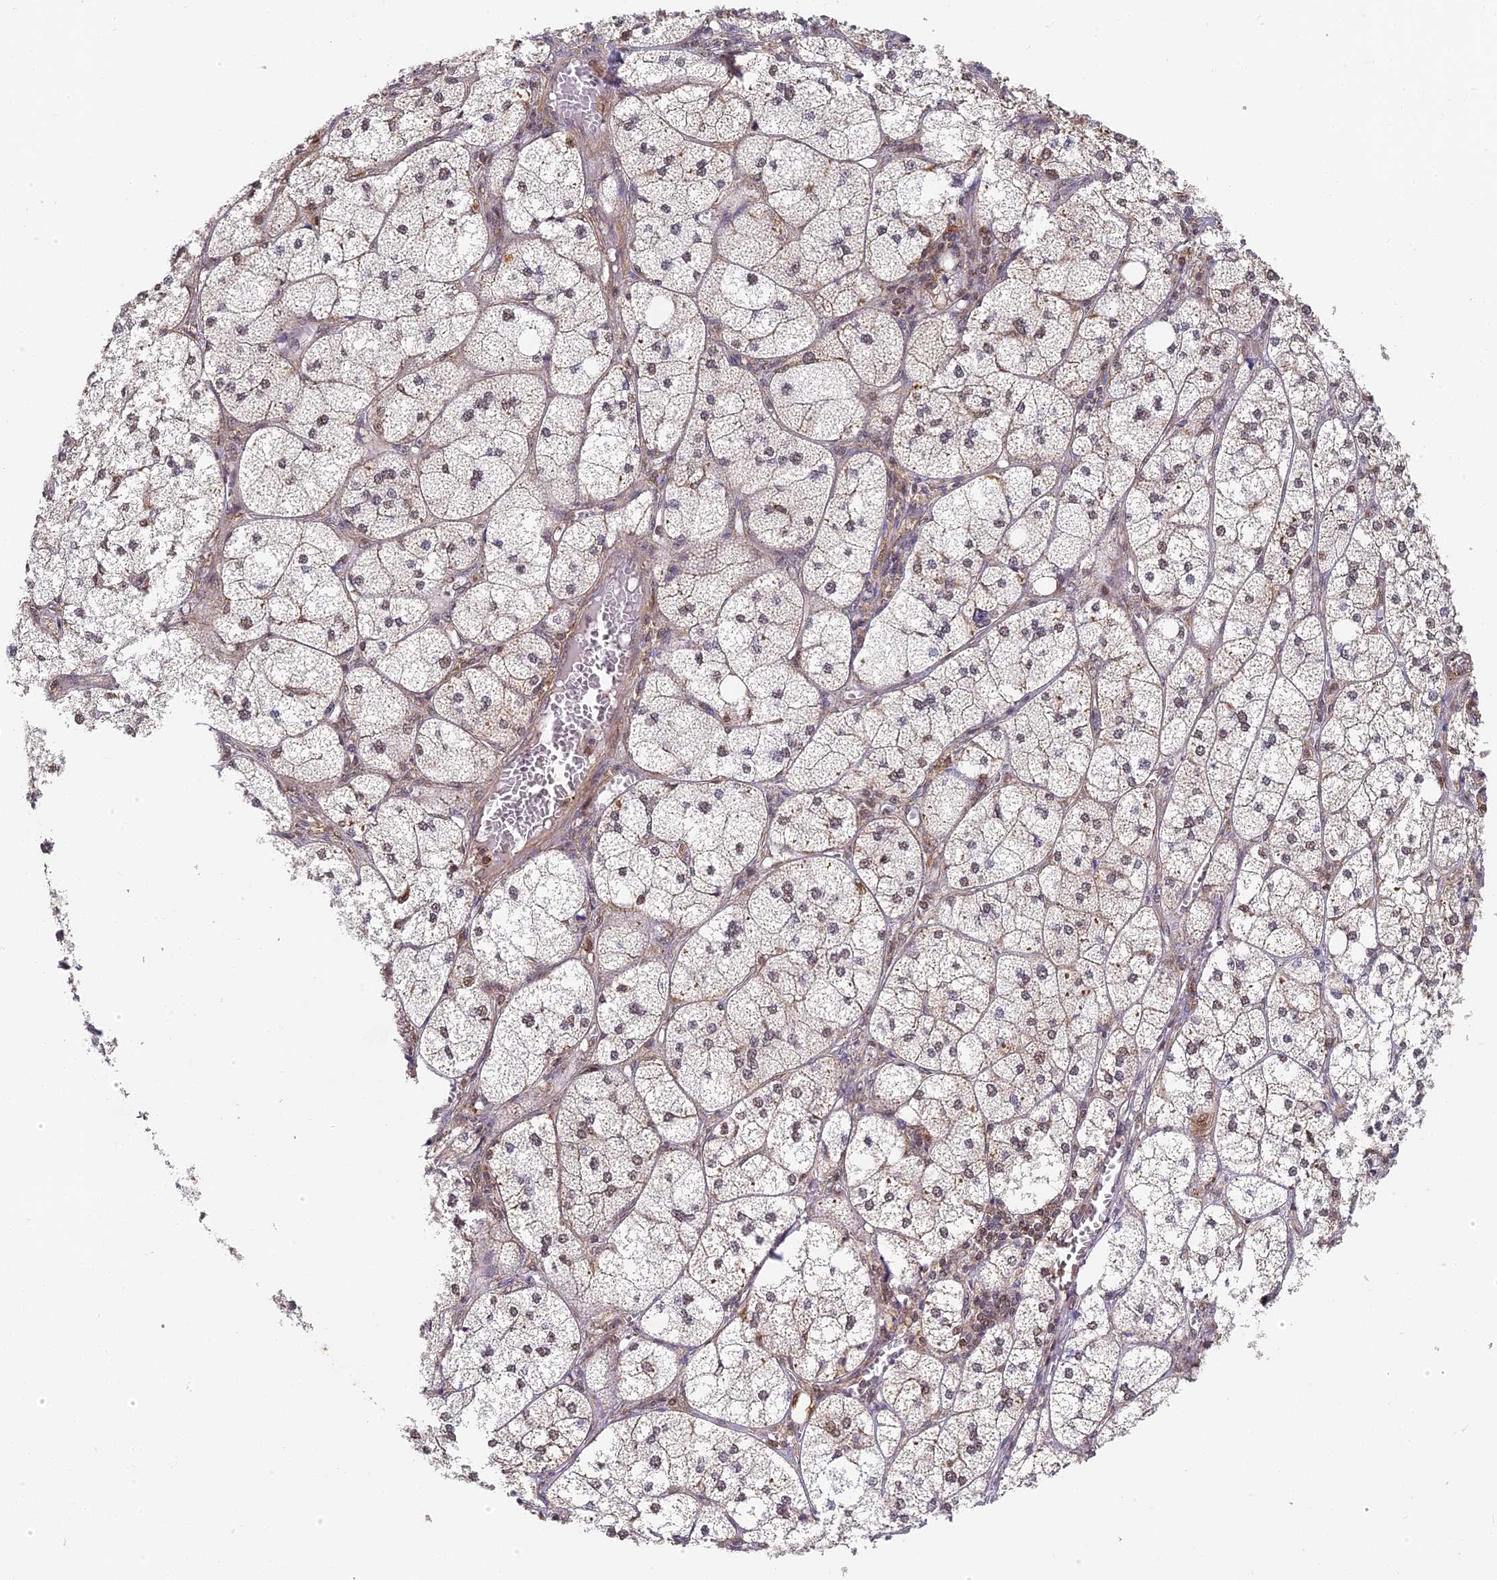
{"staining": {"intensity": "moderate", "quantity": "25%-75%", "location": "cytoplasmic/membranous,nuclear"}, "tissue": "adrenal gland", "cell_type": "Glandular cells", "image_type": "normal", "snomed": [{"axis": "morphology", "description": "Normal tissue, NOS"}, {"axis": "topography", "description": "Adrenal gland"}], "caption": "Immunohistochemical staining of benign adrenal gland reveals moderate cytoplasmic/membranous,nuclear protein positivity in about 25%-75% of glandular cells. The protein is shown in brown color, while the nuclei are stained blue.", "gene": "ENSG00000268870", "patient": {"sex": "female", "age": 61}}